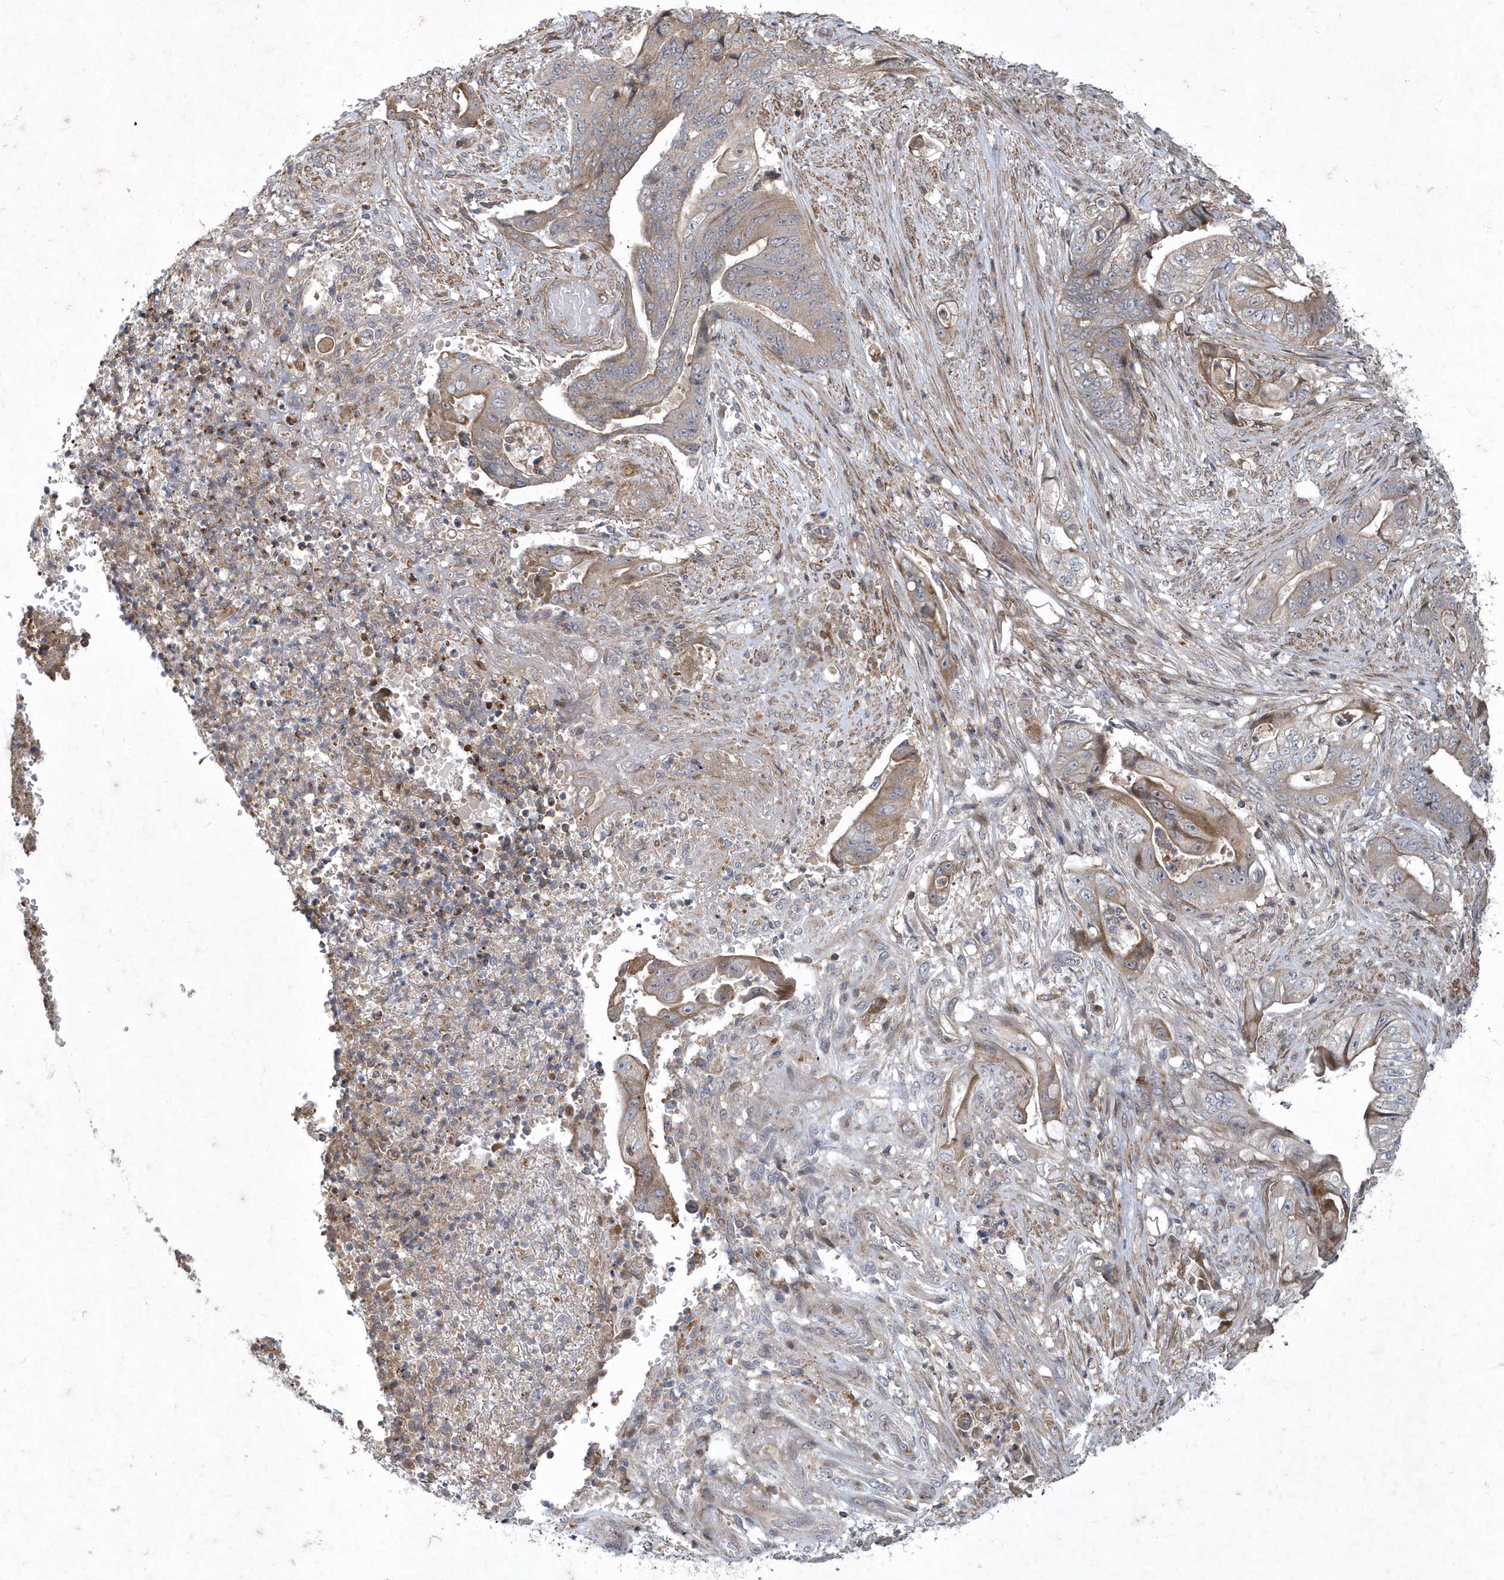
{"staining": {"intensity": "moderate", "quantity": "<25%", "location": "cytoplasmic/membranous"}, "tissue": "stomach cancer", "cell_type": "Tumor cells", "image_type": "cancer", "snomed": [{"axis": "morphology", "description": "Adenocarcinoma, NOS"}, {"axis": "topography", "description": "Stomach"}], "caption": "A high-resolution image shows immunohistochemistry staining of stomach cancer (adenocarcinoma), which demonstrates moderate cytoplasmic/membranous staining in approximately <25% of tumor cells.", "gene": "N4BP2", "patient": {"sex": "female", "age": 73}}